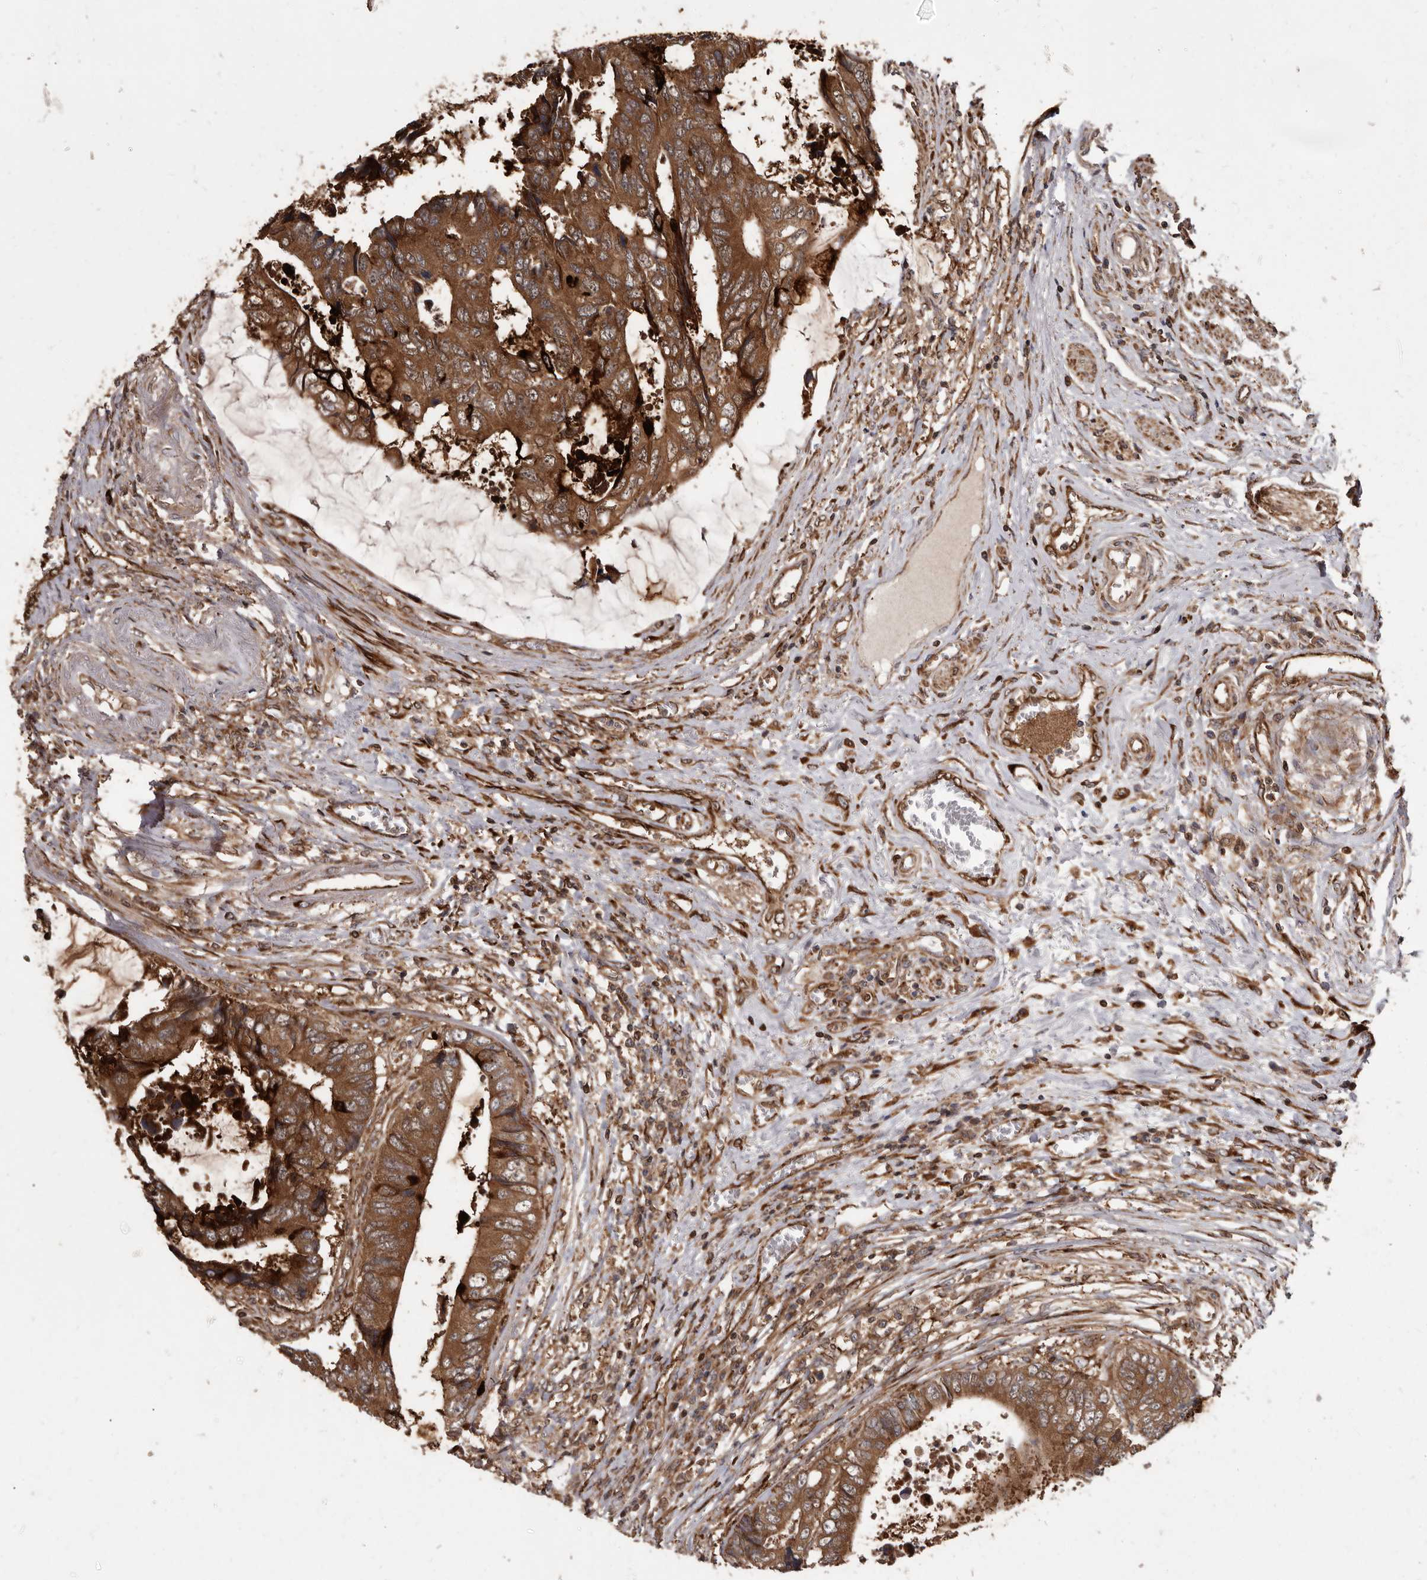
{"staining": {"intensity": "moderate", "quantity": ">75%", "location": "cytoplasmic/membranous"}, "tissue": "colorectal cancer", "cell_type": "Tumor cells", "image_type": "cancer", "snomed": [{"axis": "morphology", "description": "Adenocarcinoma, NOS"}, {"axis": "topography", "description": "Rectum"}], "caption": "Human adenocarcinoma (colorectal) stained for a protein (brown) shows moderate cytoplasmic/membranous positive staining in about >75% of tumor cells.", "gene": "FLAD1", "patient": {"sex": "male", "age": 84}}